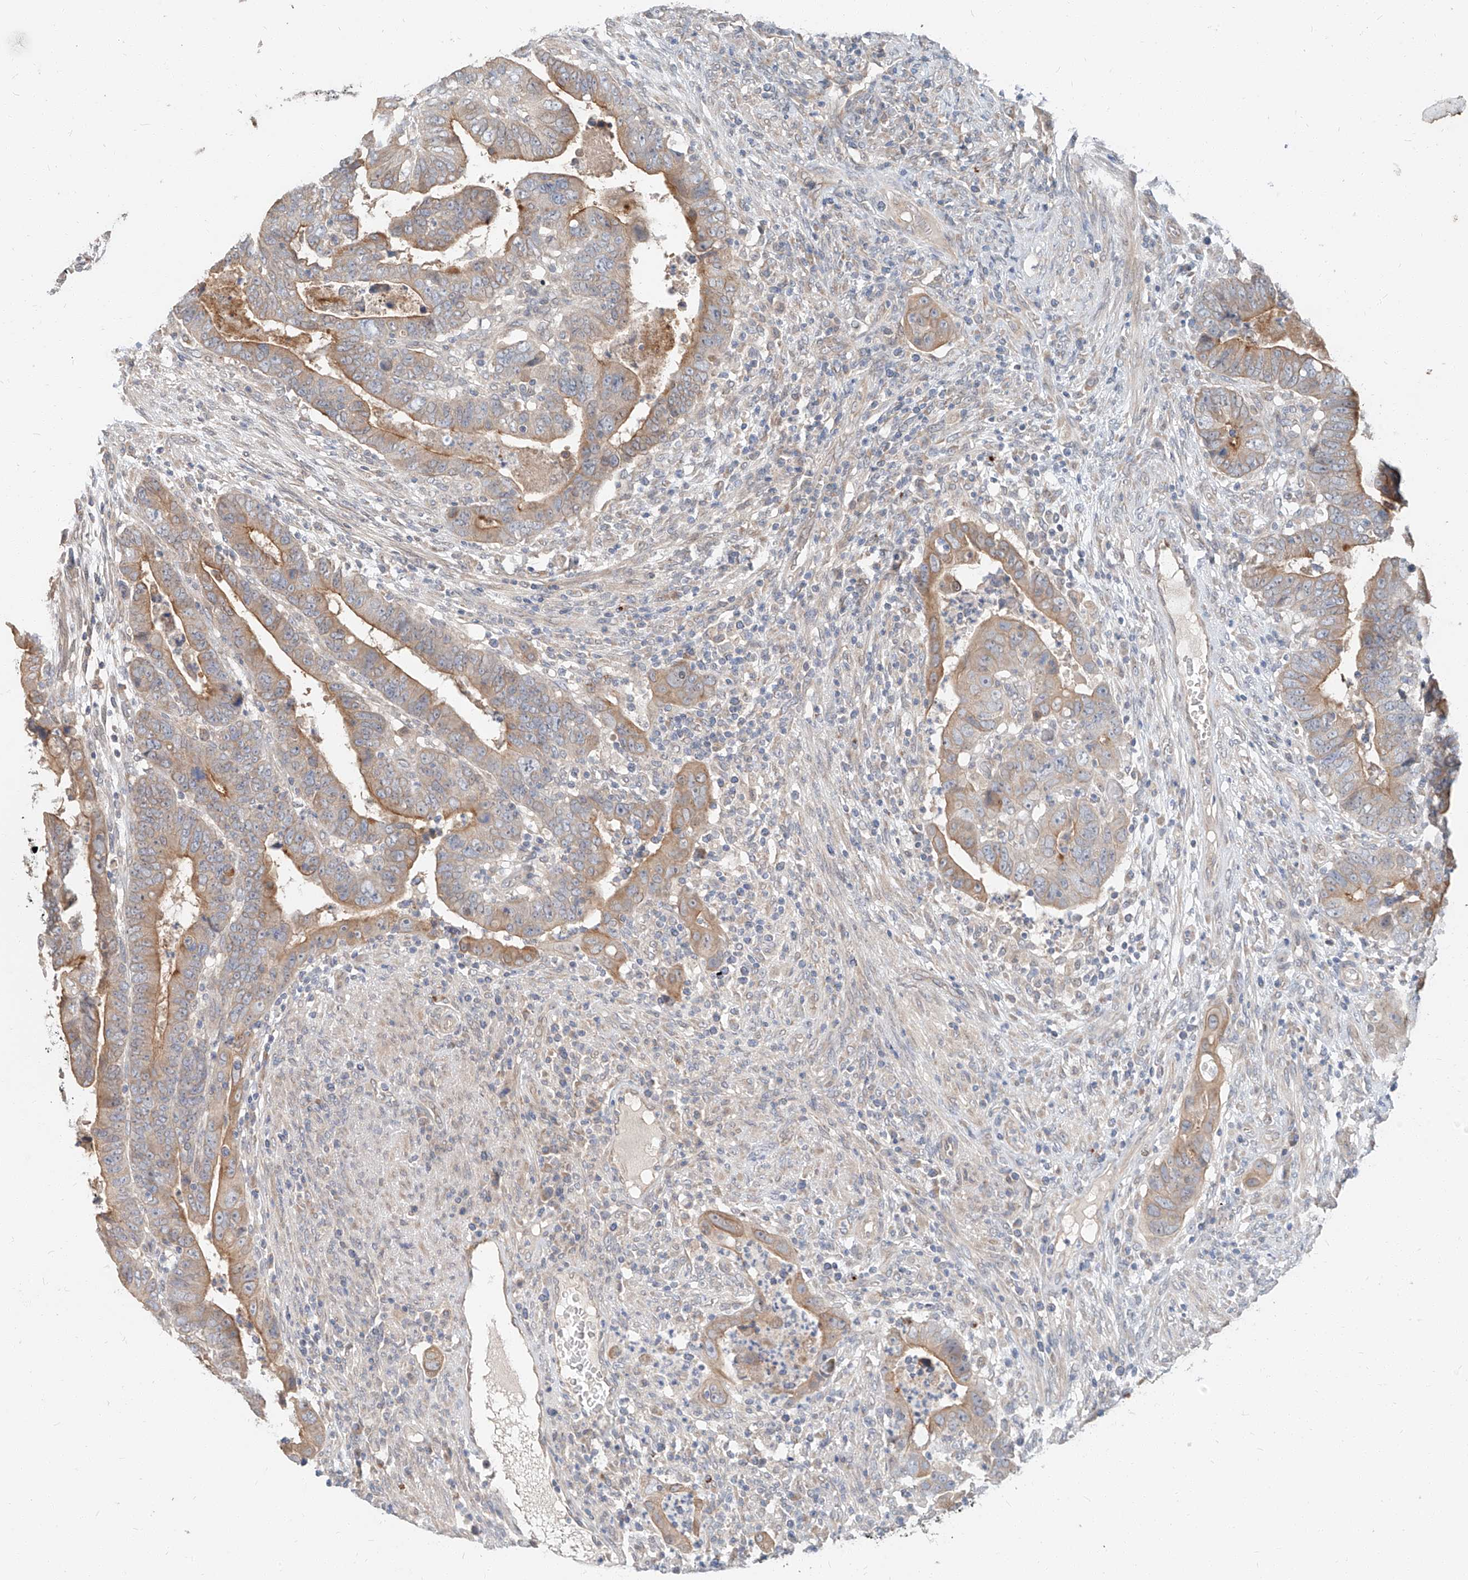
{"staining": {"intensity": "moderate", "quantity": "25%-75%", "location": "cytoplasmic/membranous"}, "tissue": "colorectal cancer", "cell_type": "Tumor cells", "image_type": "cancer", "snomed": [{"axis": "morphology", "description": "Normal tissue, NOS"}, {"axis": "morphology", "description": "Adenocarcinoma, NOS"}, {"axis": "topography", "description": "Rectum"}], "caption": "Immunohistochemical staining of adenocarcinoma (colorectal) reveals moderate cytoplasmic/membranous protein expression in about 25%-75% of tumor cells.", "gene": "STX19", "patient": {"sex": "female", "age": 65}}